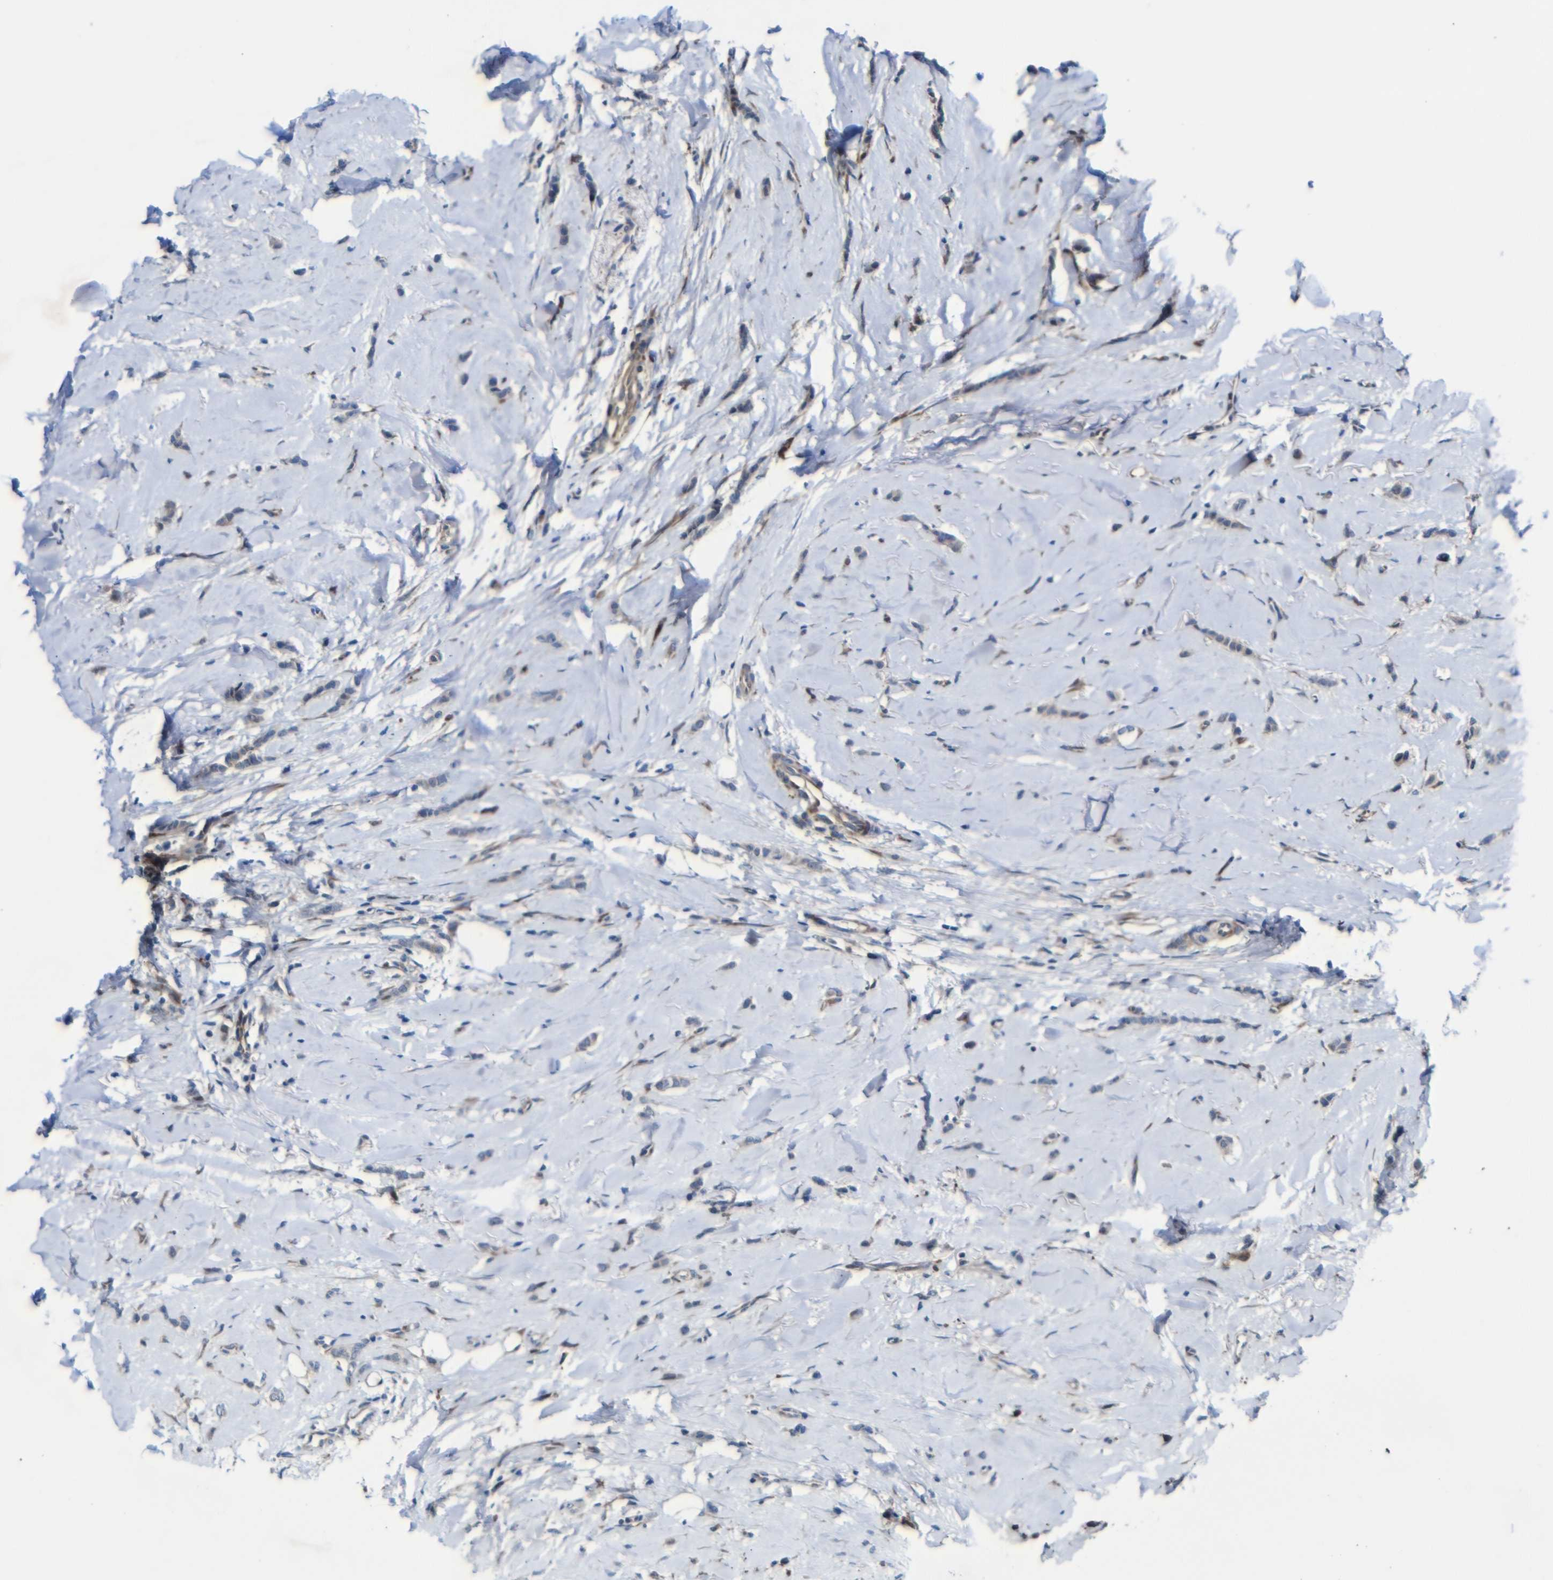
{"staining": {"intensity": "weak", "quantity": ">75%", "location": "cytoplasmic/membranous"}, "tissue": "breast cancer", "cell_type": "Tumor cells", "image_type": "cancer", "snomed": [{"axis": "morphology", "description": "Lobular carcinoma"}, {"axis": "topography", "description": "Skin"}, {"axis": "topography", "description": "Breast"}], "caption": "The micrograph shows staining of breast lobular carcinoma, revealing weak cytoplasmic/membranous protein expression (brown color) within tumor cells. (DAB IHC with brightfield microscopy, high magnification).", "gene": "PARP14", "patient": {"sex": "female", "age": 46}}